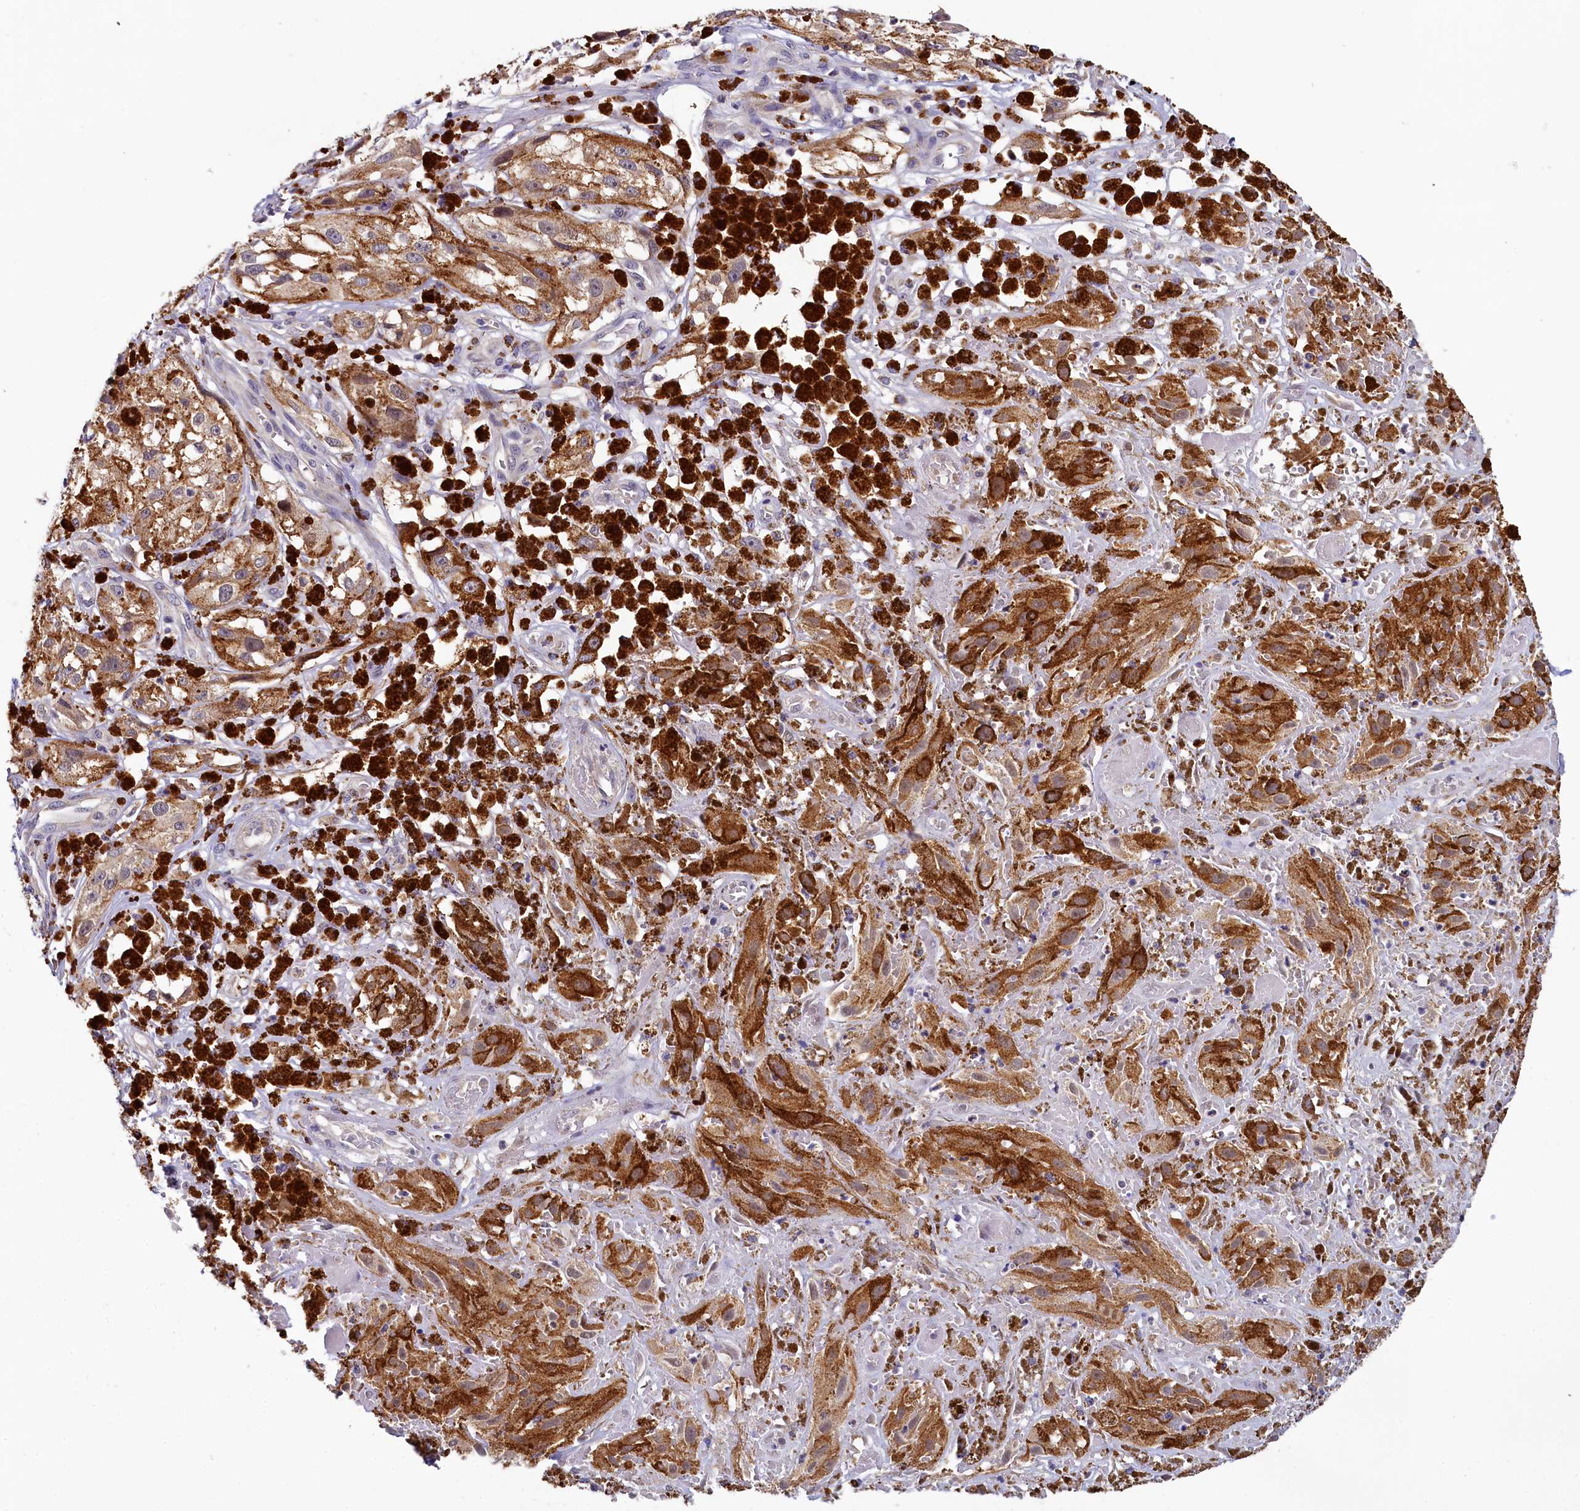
{"staining": {"intensity": "weak", "quantity": ">75%", "location": "cytoplasmic/membranous"}, "tissue": "melanoma", "cell_type": "Tumor cells", "image_type": "cancer", "snomed": [{"axis": "morphology", "description": "Malignant melanoma, NOS"}, {"axis": "topography", "description": "Skin"}], "caption": "Protein expression analysis of human melanoma reveals weak cytoplasmic/membranous expression in about >75% of tumor cells.", "gene": "SPINK9", "patient": {"sex": "male", "age": 88}}